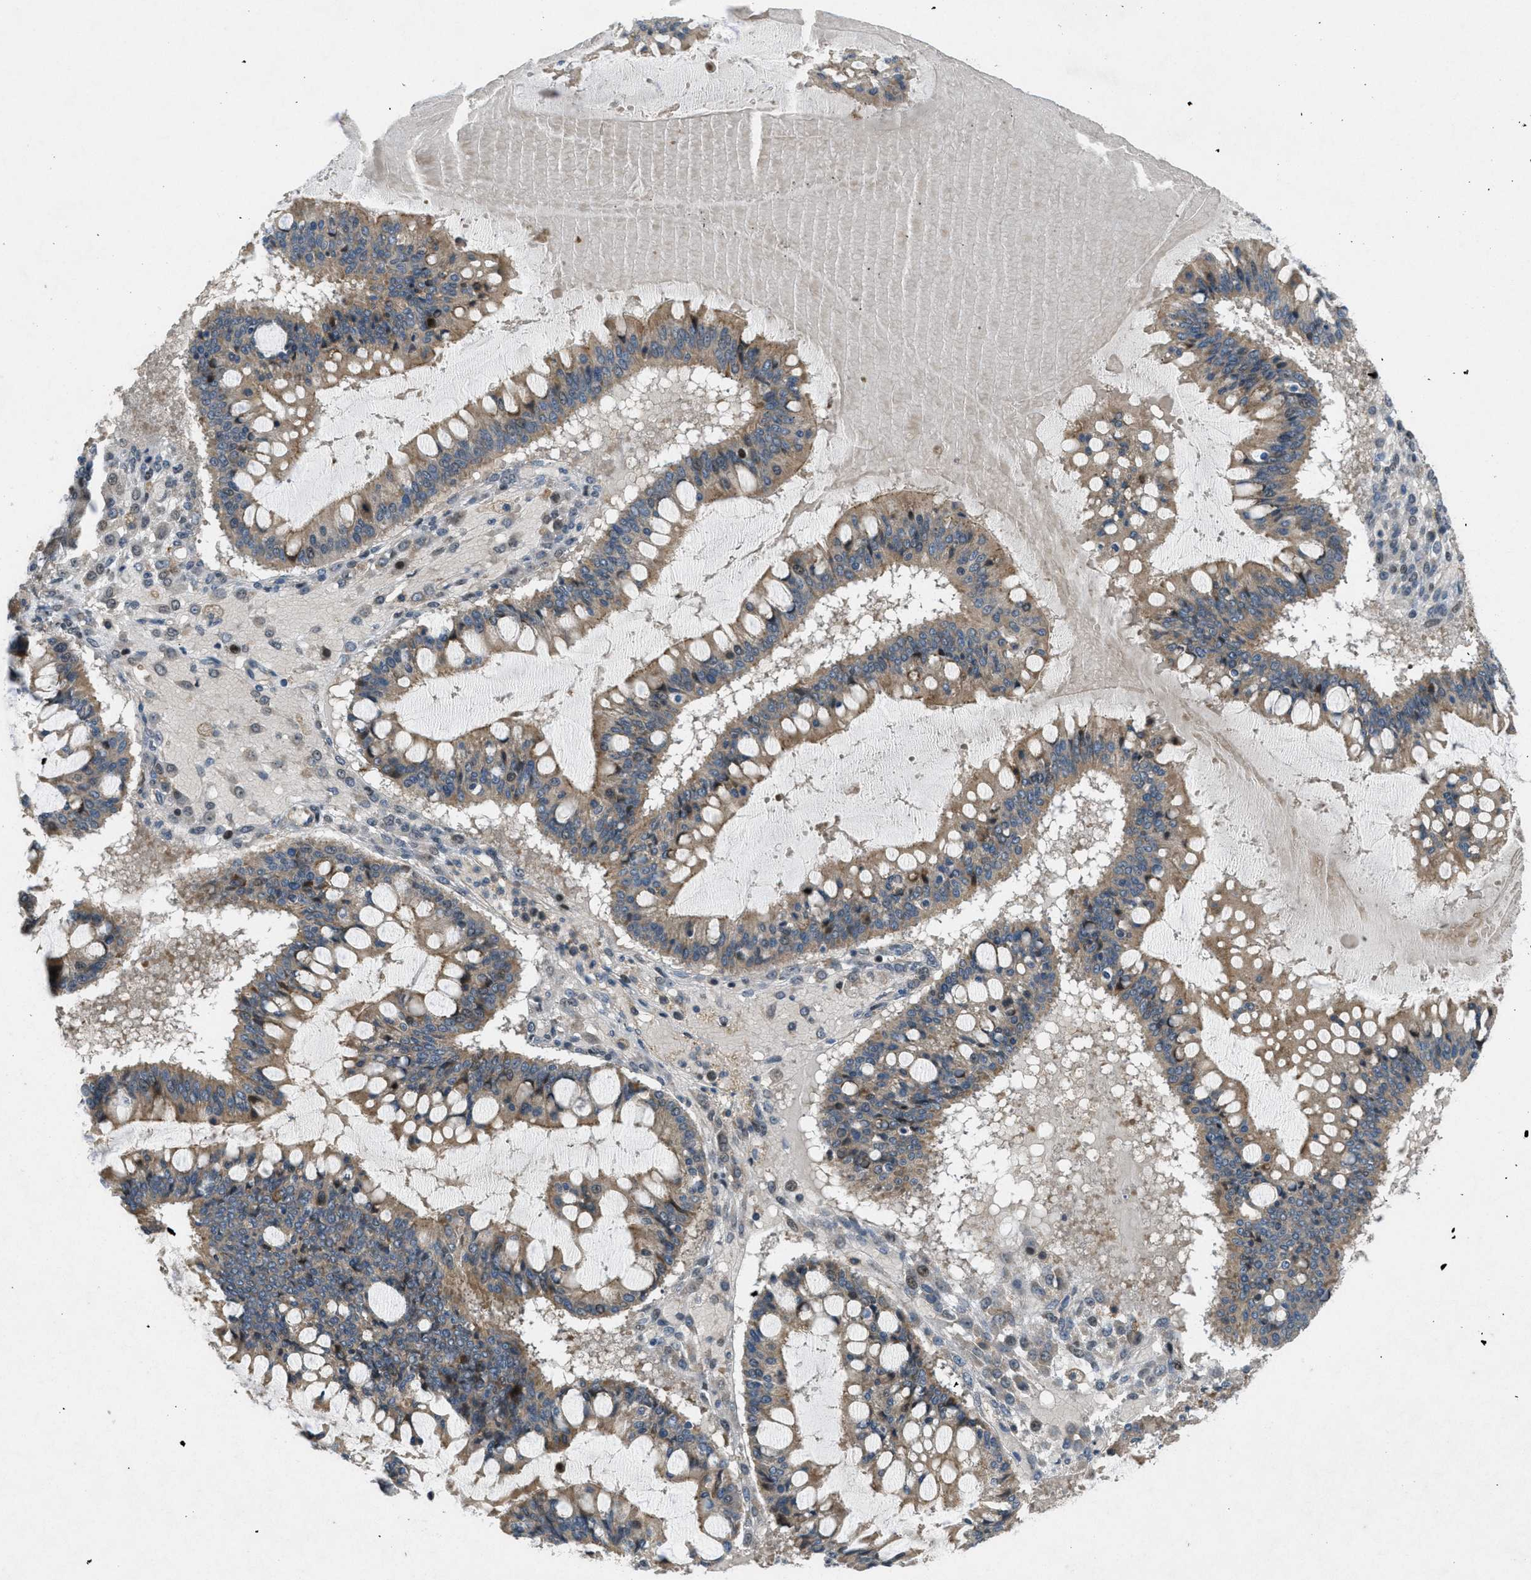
{"staining": {"intensity": "moderate", "quantity": ">75%", "location": "cytoplasmic/membranous"}, "tissue": "ovarian cancer", "cell_type": "Tumor cells", "image_type": "cancer", "snomed": [{"axis": "morphology", "description": "Cystadenocarcinoma, mucinous, NOS"}, {"axis": "topography", "description": "Ovary"}], "caption": "Tumor cells display medium levels of moderate cytoplasmic/membranous staining in approximately >75% of cells in ovarian cancer.", "gene": "ADCY6", "patient": {"sex": "female", "age": 73}}